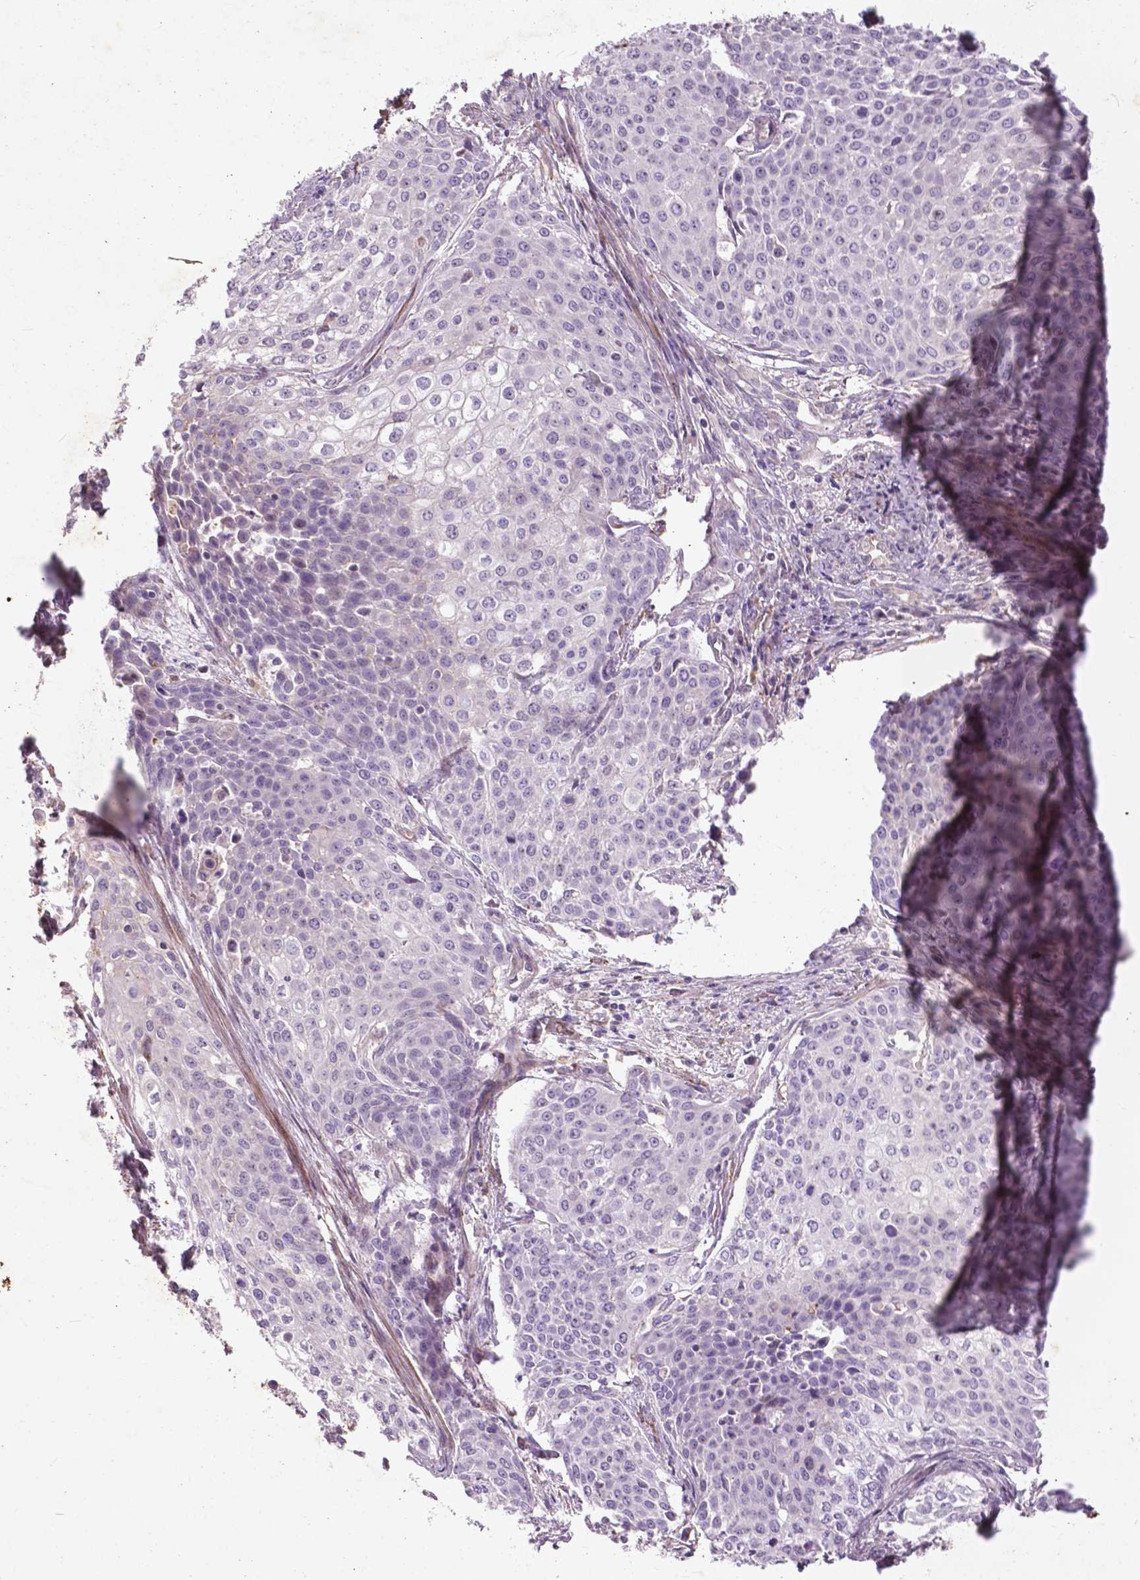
{"staining": {"intensity": "negative", "quantity": "none", "location": "none"}, "tissue": "cervical cancer", "cell_type": "Tumor cells", "image_type": "cancer", "snomed": [{"axis": "morphology", "description": "Squamous cell carcinoma, NOS"}, {"axis": "topography", "description": "Cervix"}], "caption": "IHC of cervical cancer (squamous cell carcinoma) exhibits no staining in tumor cells. (Immunohistochemistry (ihc), brightfield microscopy, high magnification).", "gene": "RFPL4B", "patient": {"sex": "female", "age": 39}}